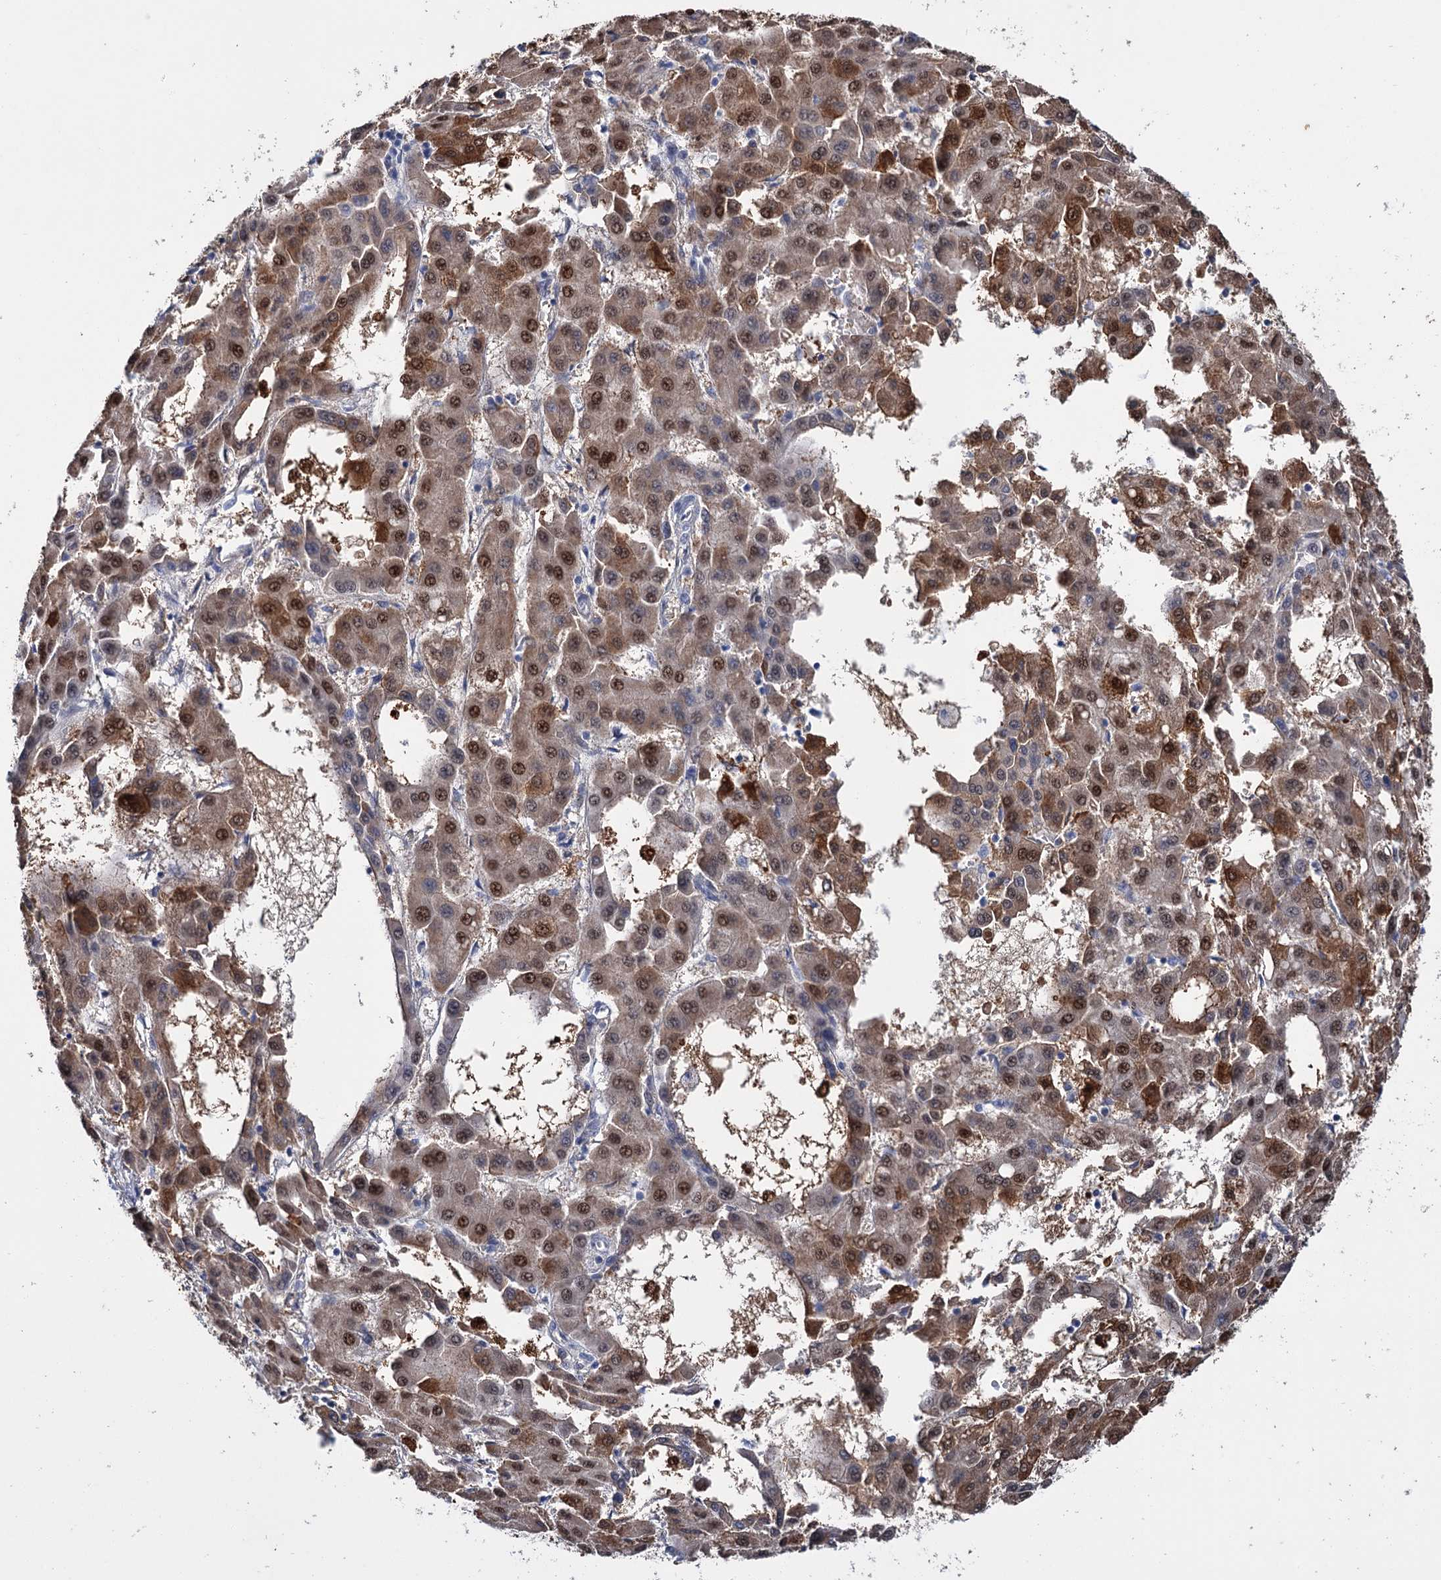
{"staining": {"intensity": "moderate", "quantity": ">75%", "location": "cytoplasmic/membranous,nuclear"}, "tissue": "liver cancer", "cell_type": "Tumor cells", "image_type": "cancer", "snomed": [{"axis": "morphology", "description": "Carcinoma, Hepatocellular, NOS"}, {"axis": "topography", "description": "Liver"}], "caption": "Moderate cytoplasmic/membranous and nuclear positivity is seen in approximately >75% of tumor cells in liver hepatocellular carcinoma.", "gene": "LYZL4", "patient": {"sex": "male", "age": 47}}